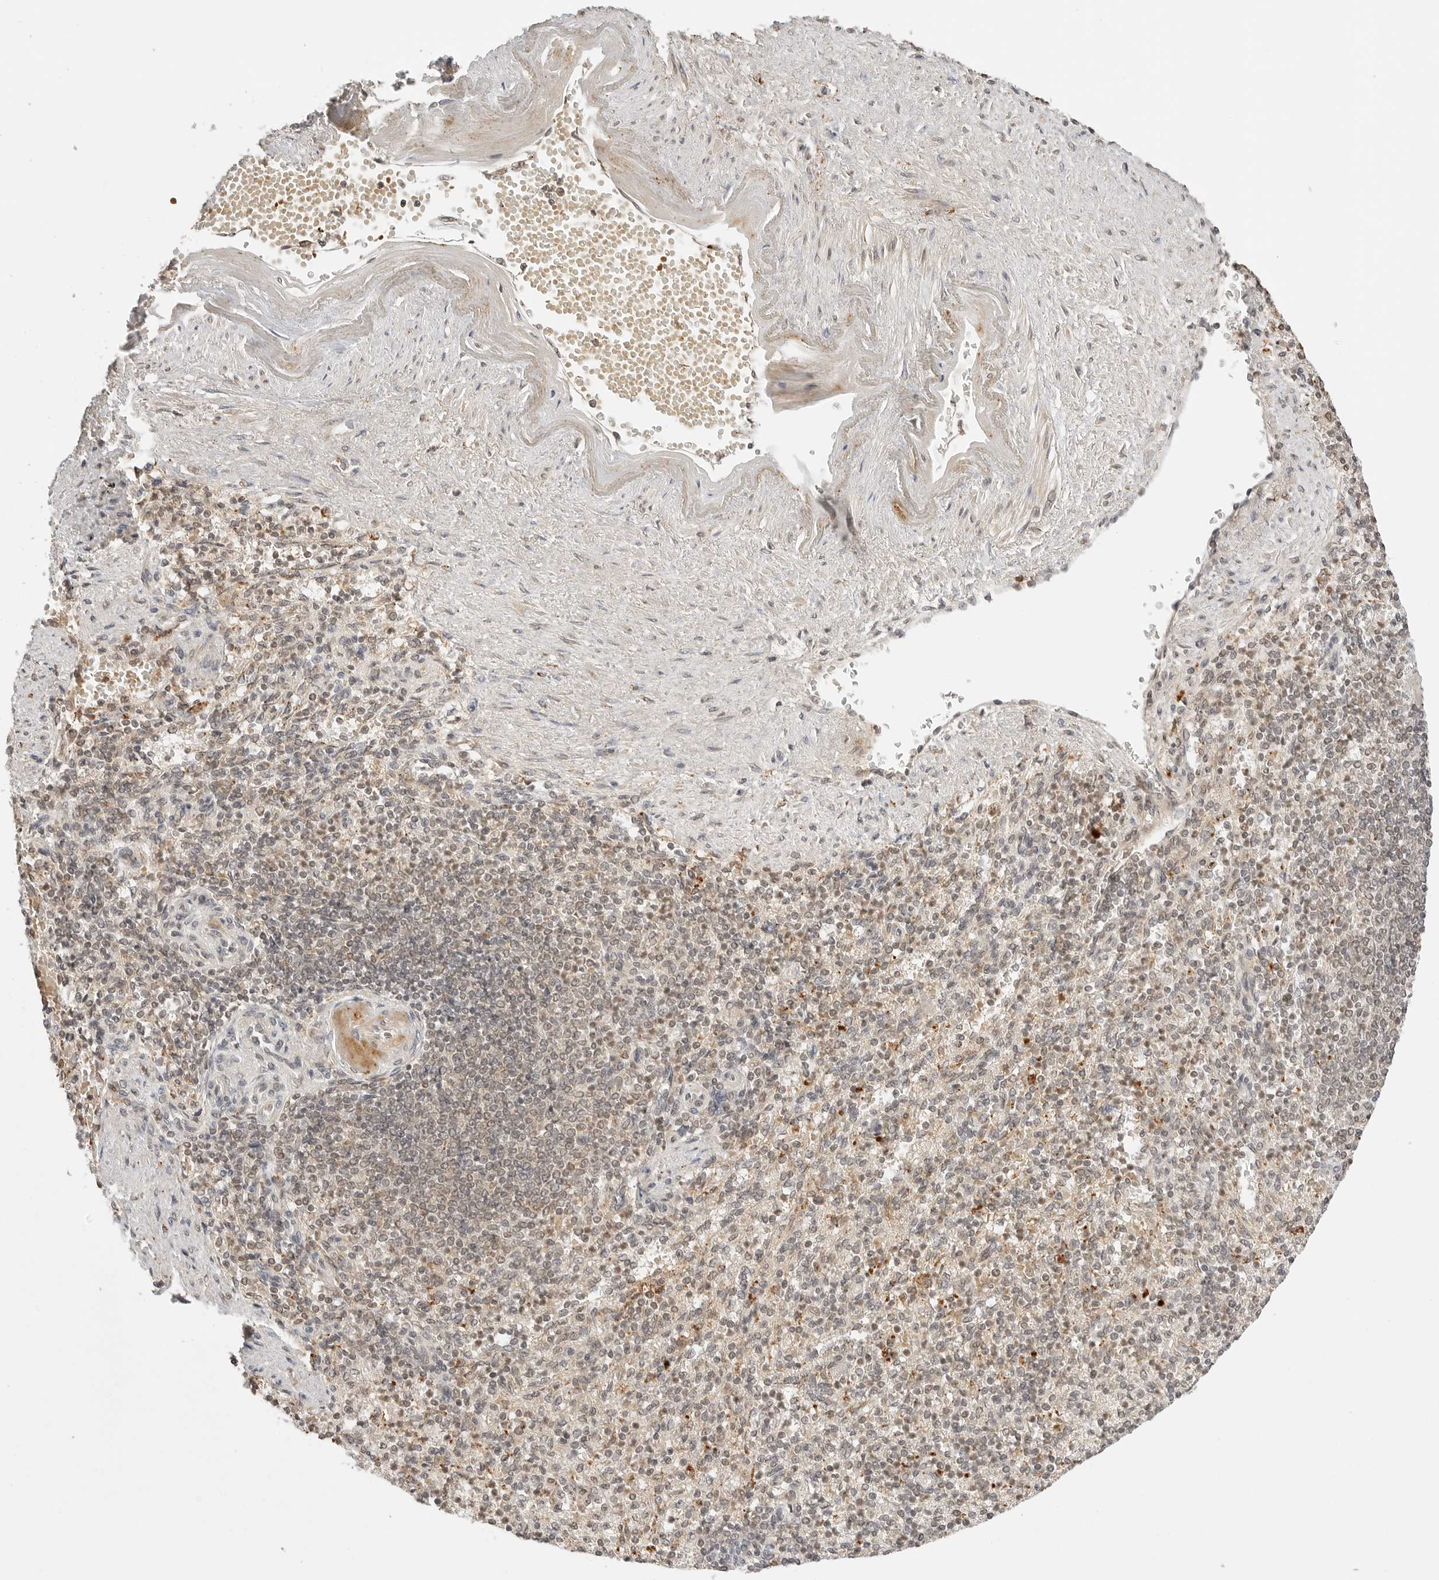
{"staining": {"intensity": "weak", "quantity": "25%-75%", "location": "cytoplasmic/membranous,nuclear"}, "tissue": "spleen", "cell_type": "Cells in red pulp", "image_type": "normal", "snomed": [{"axis": "morphology", "description": "Normal tissue, NOS"}, {"axis": "topography", "description": "Spleen"}], "caption": "The immunohistochemical stain shows weak cytoplasmic/membranous,nuclear positivity in cells in red pulp of normal spleen. (DAB = brown stain, brightfield microscopy at high magnification).", "gene": "GPR34", "patient": {"sex": "female", "age": 74}}